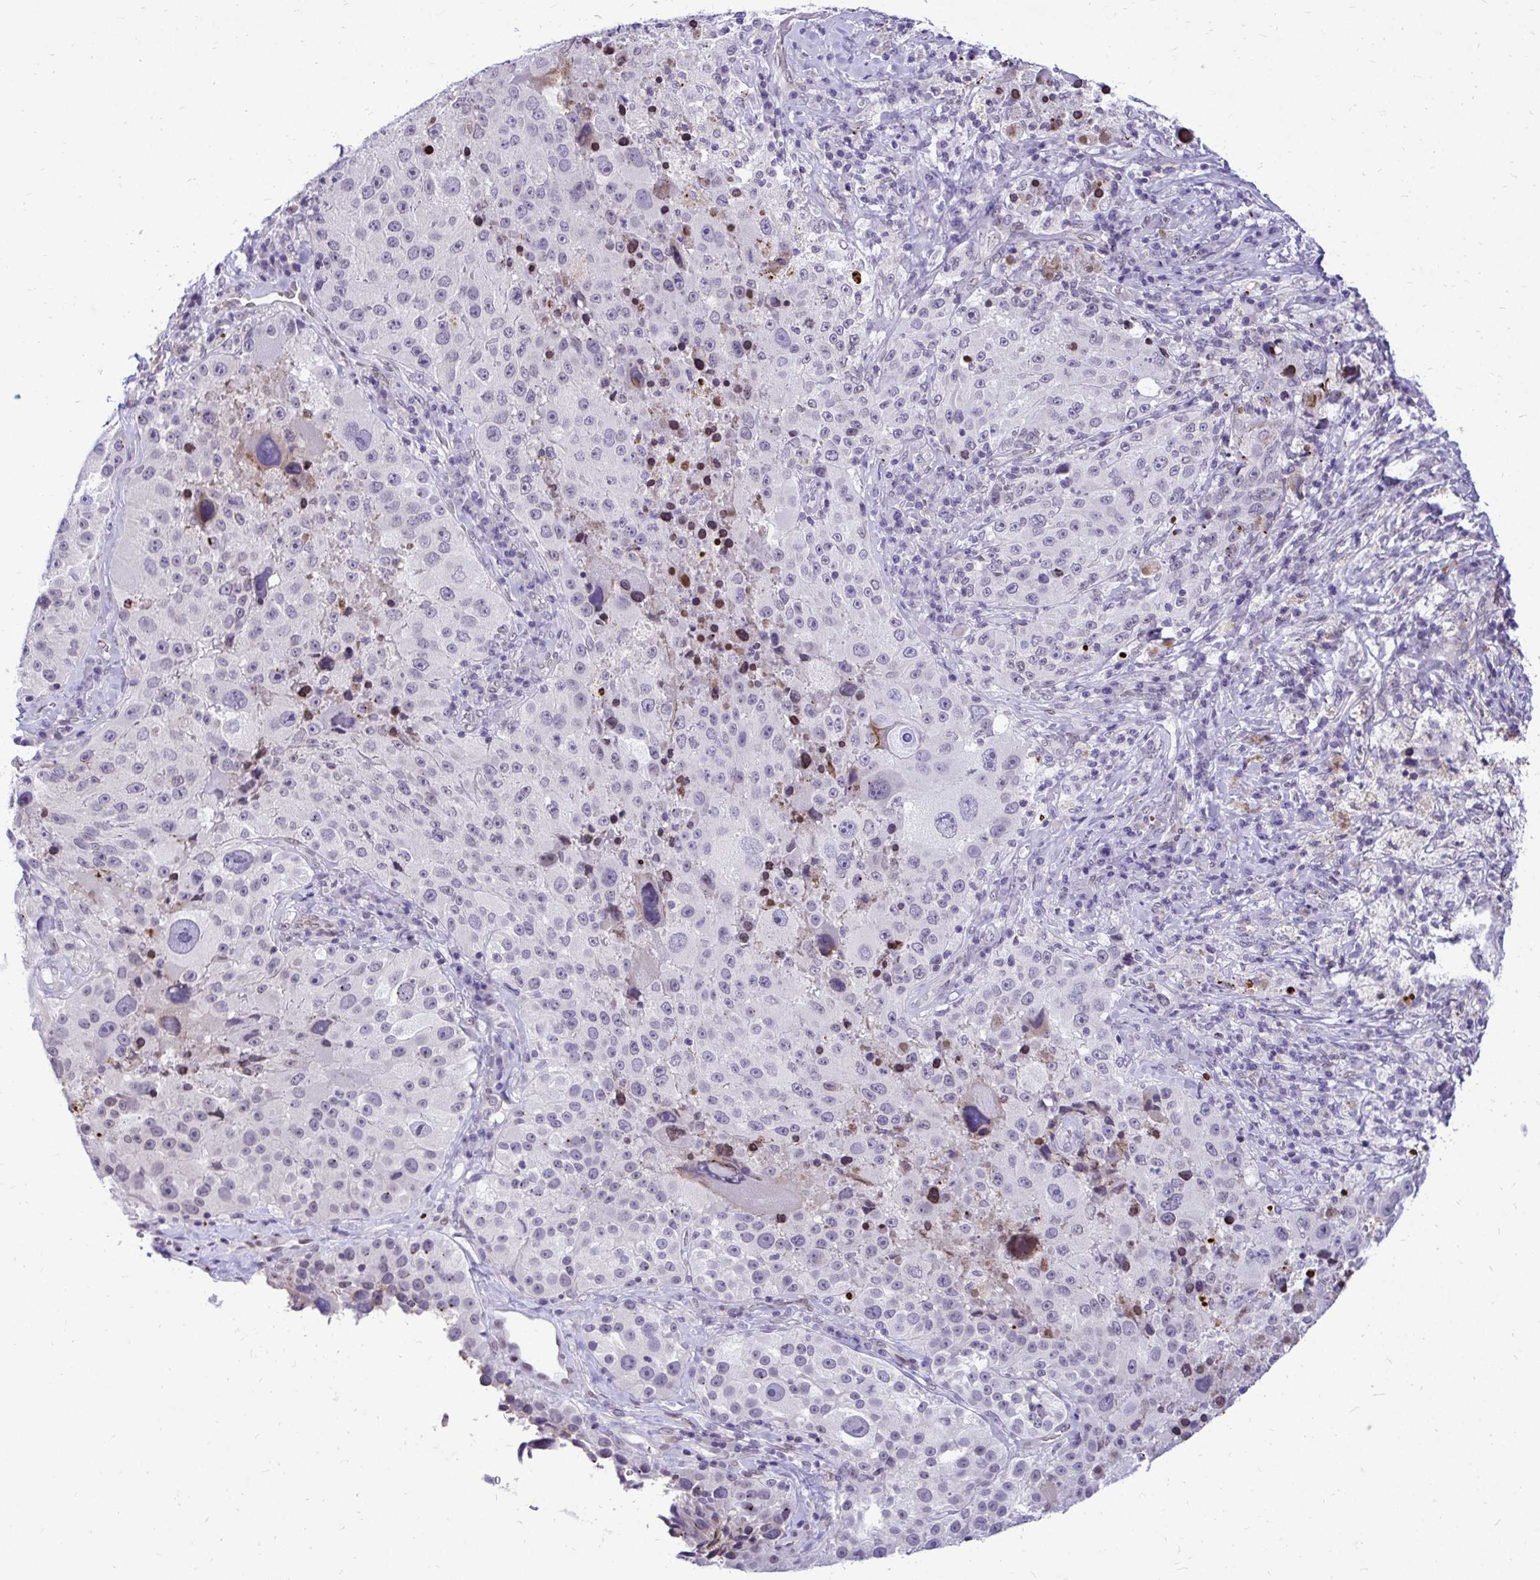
{"staining": {"intensity": "negative", "quantity": "none", "location": "none"}, "tissue": "melanoma", "cell_type": "Tumor cells", "image_type": "cancer", "snomed": [{"axis": "morphology", "description": "Malignant melanoma, Metastatic site"}, {"axis": "topography", "description": "Lymph node"}], "caption": "Tumor cells show no significant positivity in malignant melanoma (metastatic site).", "gene": "BANF1", "patient": {"sex": "male", "age": 62}}